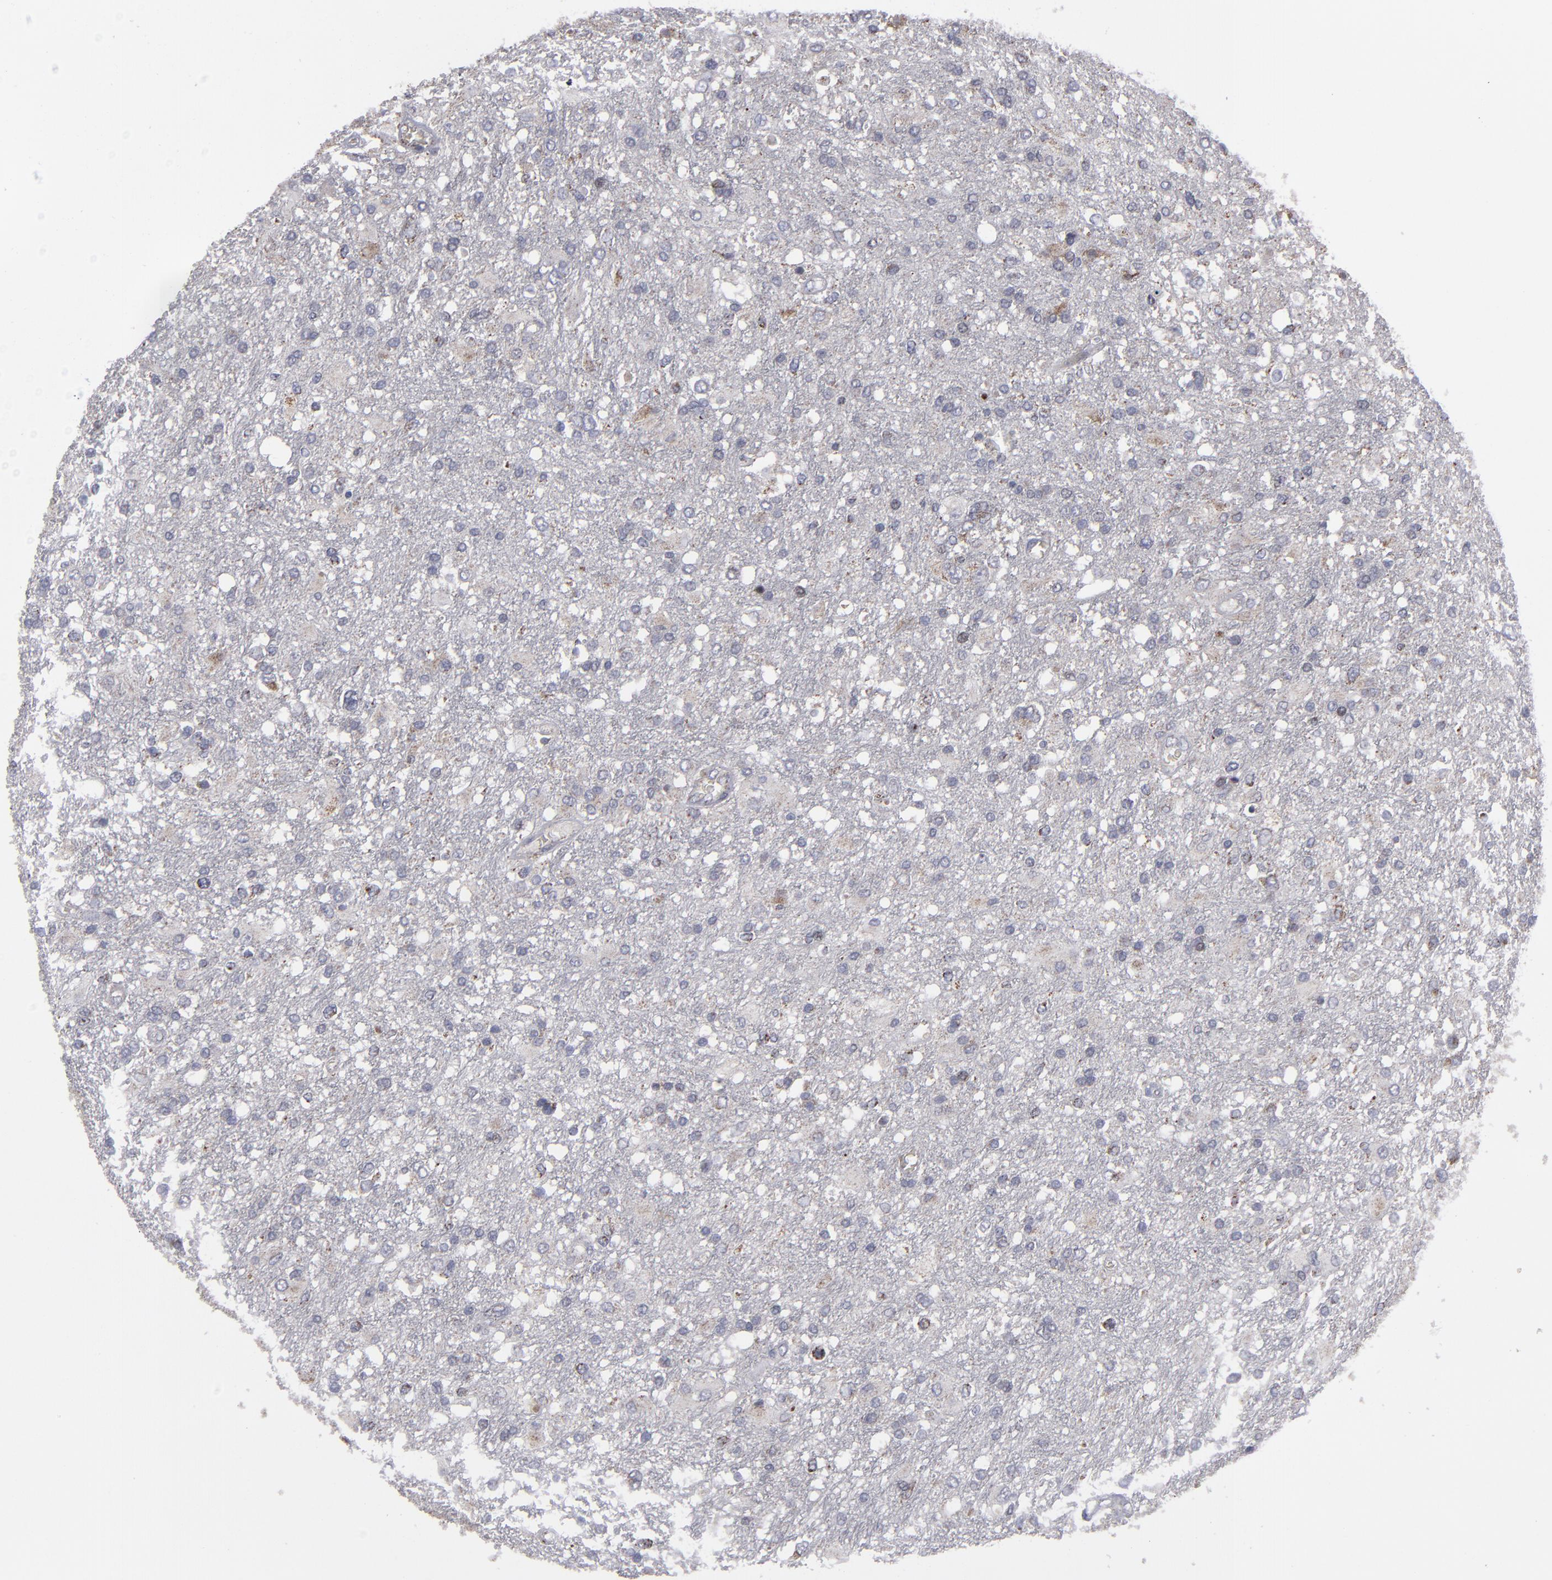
{"staining": {"intensity": "weak", "quantity": "25%-75%", "location": "cytoplasmic/membranous"}, "tissue": "glioma", "cell_type": "Tumor cells", "image_type": "cancer", "snomed": [{"axis": "morphology", "description": "Glioma, malignant, High grade"}, {"axis": "topography", "description": "Cerebral cortex"}], "caption": "Protein staining demonstrates weak cytoplasmic/membranous staining in about 25%-75% of tumor cells in glioma. (DAB = brown stain, brightfield microscopy at high magnification).", "gene": "MYOM2", "patient": {"sex": "male", "age": 79}}